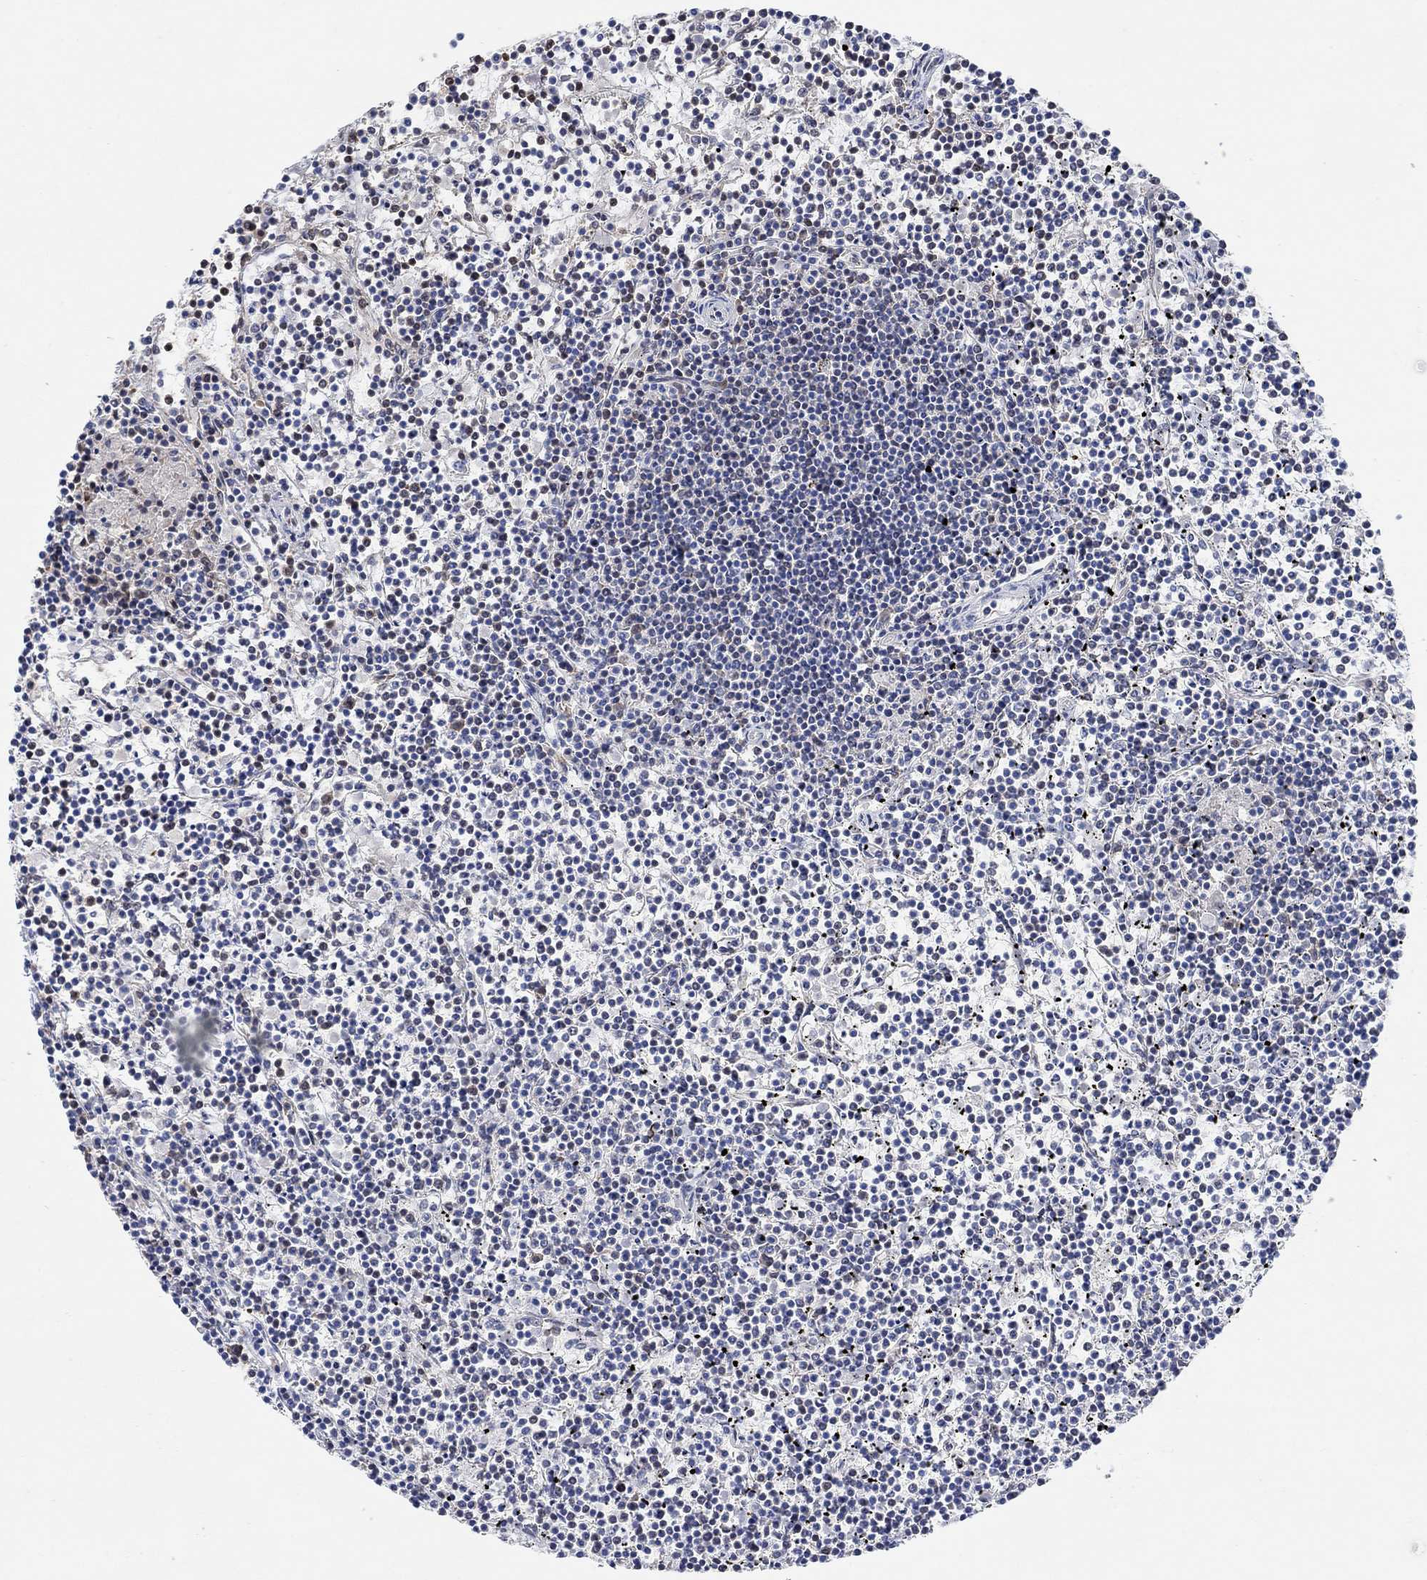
{"staining": {"intensity": "negative", "quantity": "none", "location": "none"}, "tissue": "lymphoma", "cell_type": "Tumor cells", "image_type": "cancer", "snomed": [{"axis": "morphology", "description": "Malignant lymphoma, non-Hodgkin's type, Low grade"}, {"axis": "topography", "description": "Spleen"}], "caption": "Image shows no protein positivity in tumor cells of lymphoma tissue. (Brightfield microscopy of DAB IHC at high magnification).", "gene": "USP39", "patient": {"sex": "female", "age": 19}}